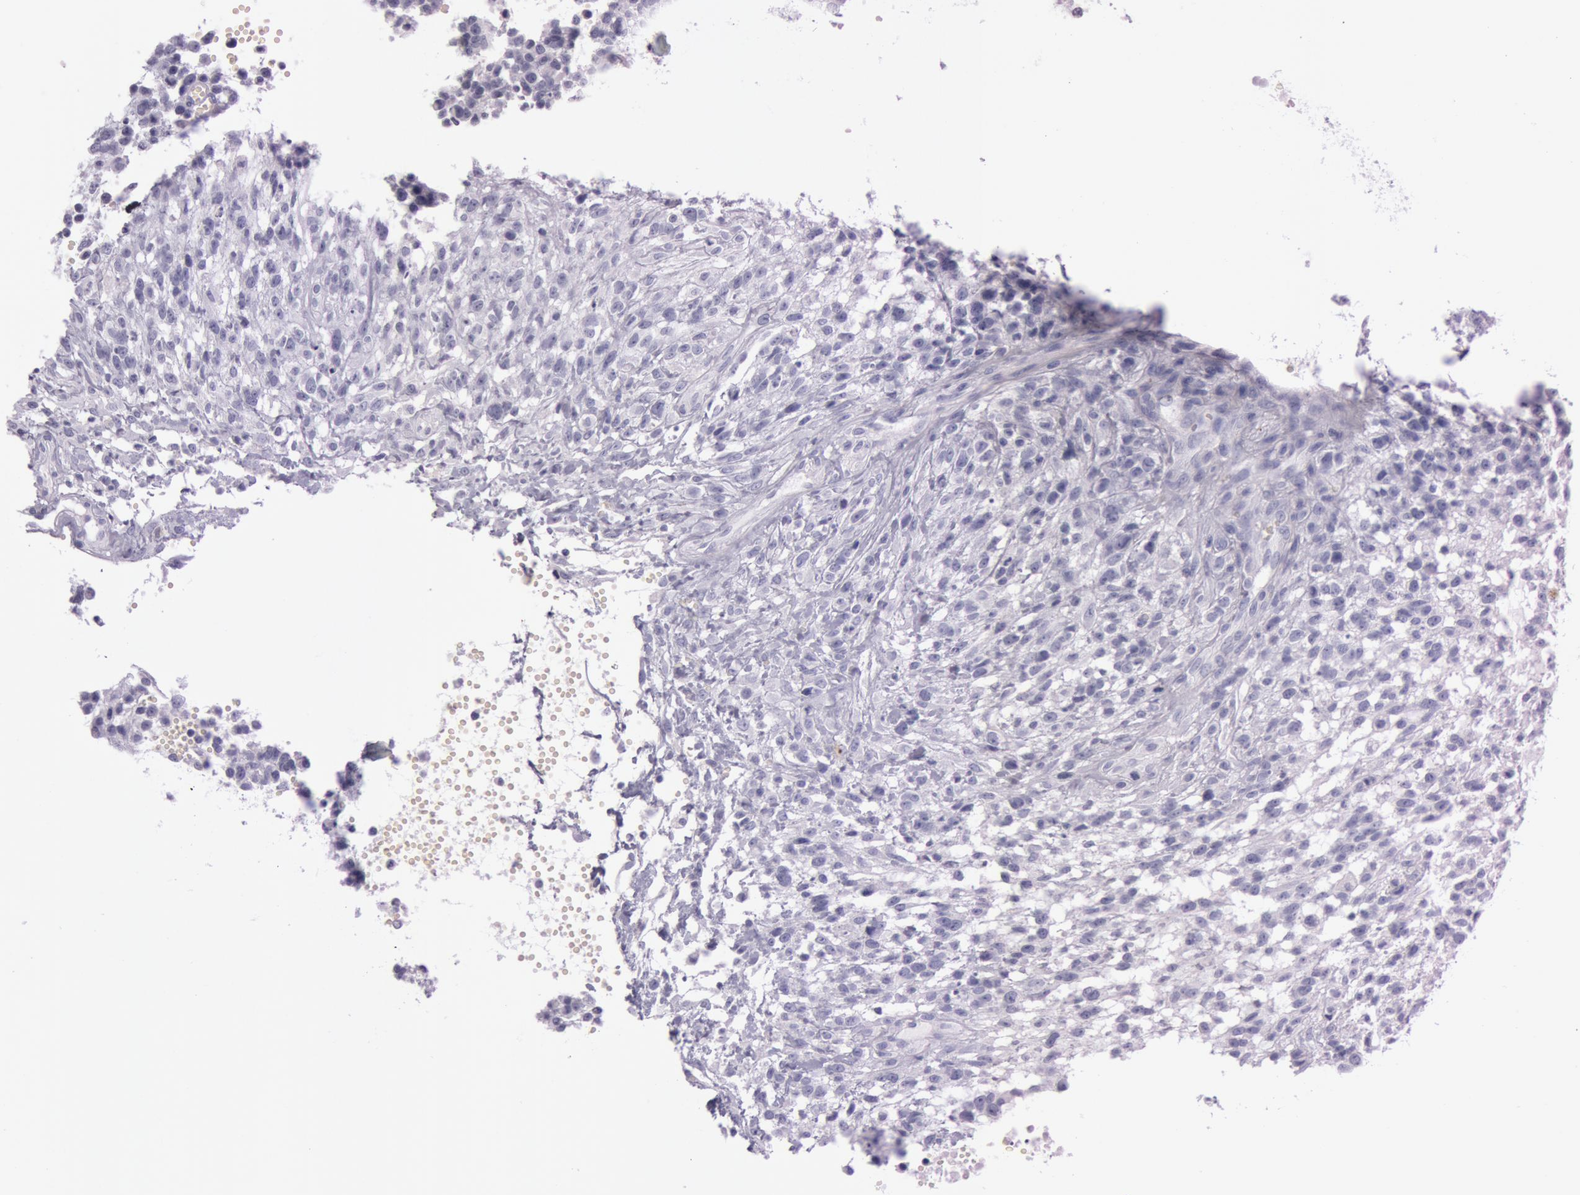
{"staining": {"intensity": "negative", "quantity": "none", "location": "none"}, "tissue": "glioma", "cell_type": "Tumor cells", "image_type": "cancer", "snomed": [{"axis": "morphology", "description": "Glioma, malignant, High grade"}, {"axis": "topography", "description": "Brain"}], "caption": "A micrograph of human malignant glioma (high-grade) is negative for staining in tumor cells.", "gene": "S100A7", "patient": {"sex": "male", "age": 66}}